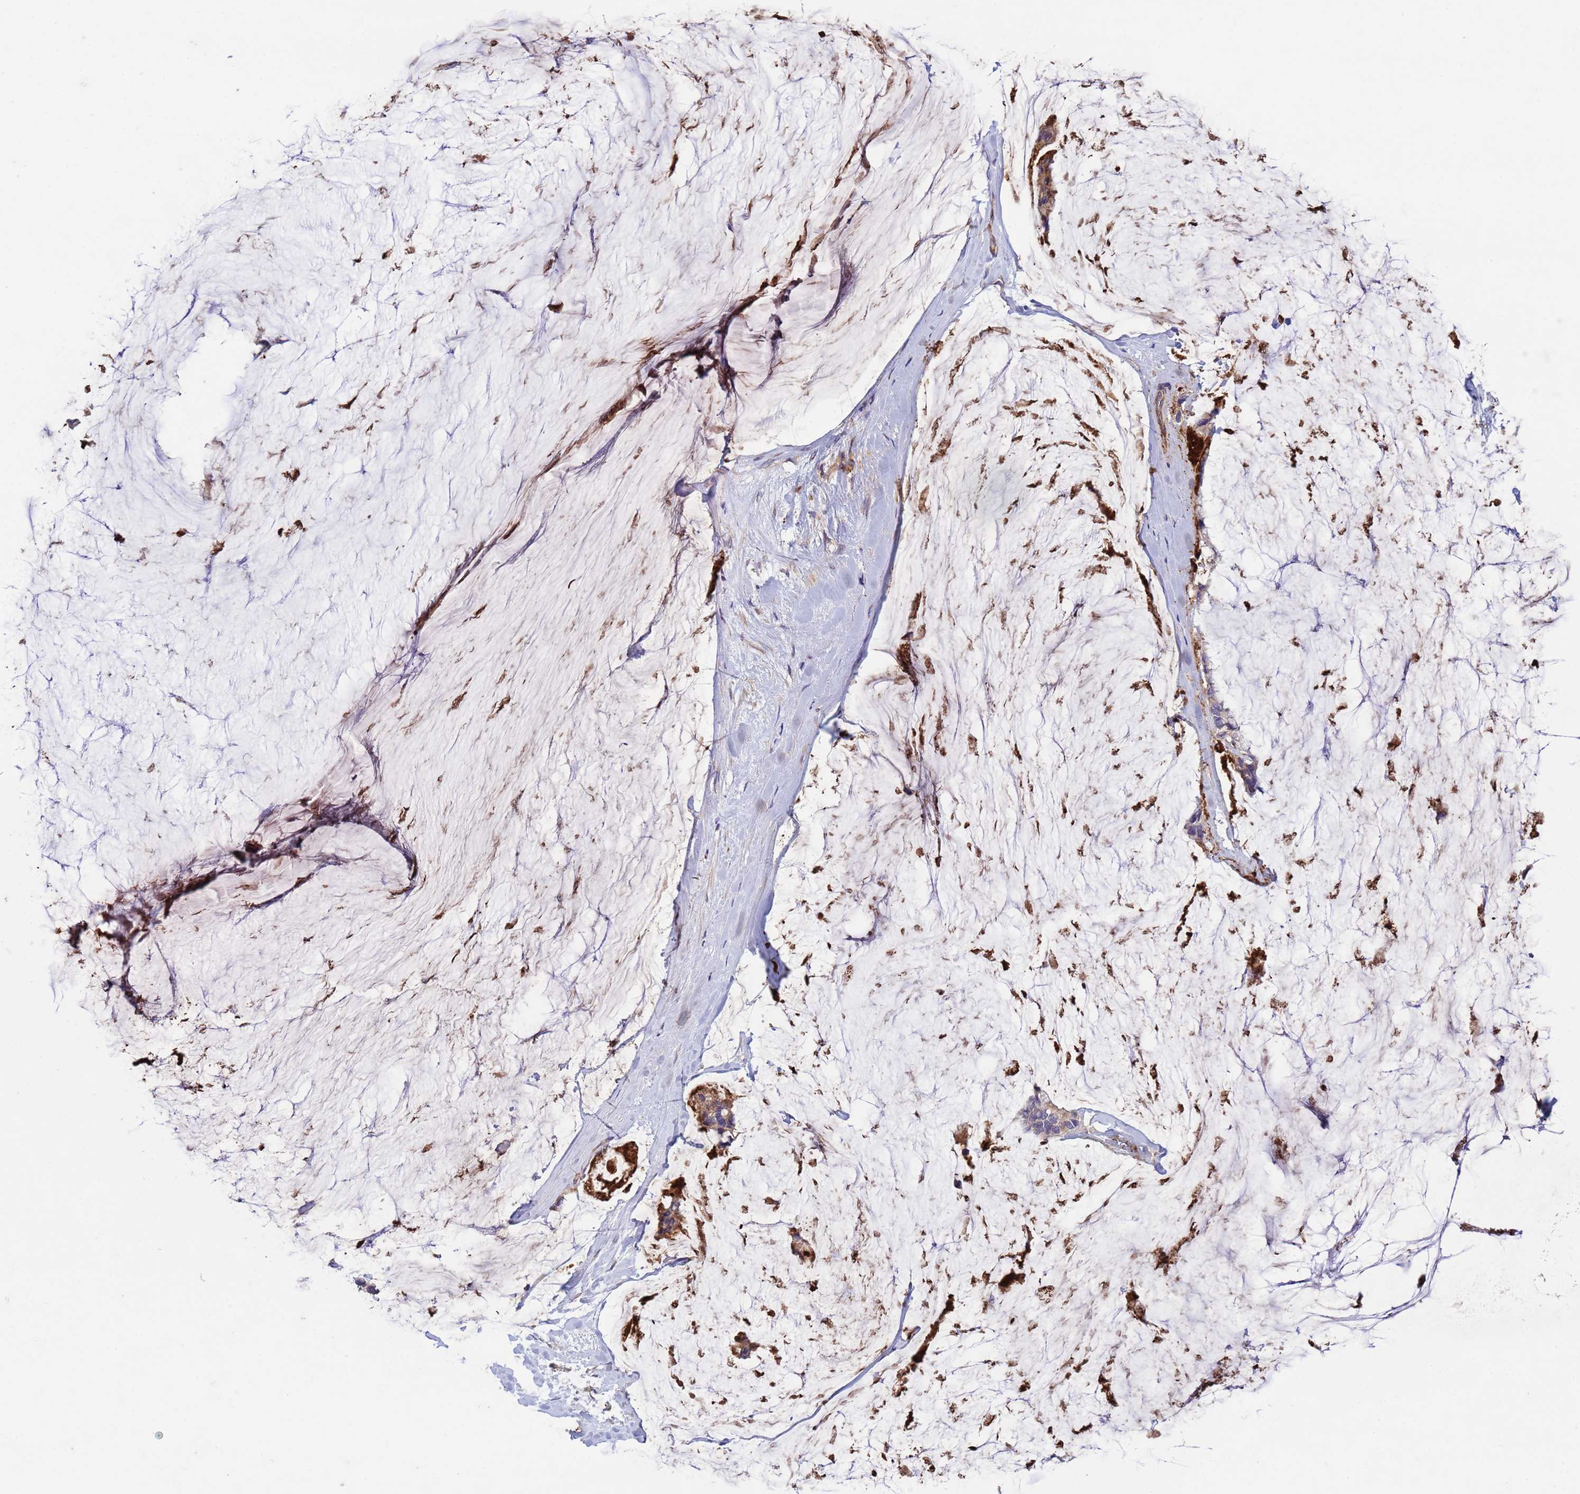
{"staining": {"intensity": "weak", "quantity": "25%-75%", "location": "cytoplasmic/membranous"}, "tissue": "ovarian cancer", "cell_type": "Tumor cells", "image_type": "cancer", "snomed": [{"axis": "morphology", "description": "Cystadenocarcinoma, mucinous, NOS"}, {"axis": "topography", "description": "Ovary"}], "caption": "The micrograph shows staining of ovarian cancer, revealing weak cytoplasmic/membranous protein expression (brown color) within tumor cells.", "gene": "RAB10", "patient": {"sex": "female", "age": 39}}